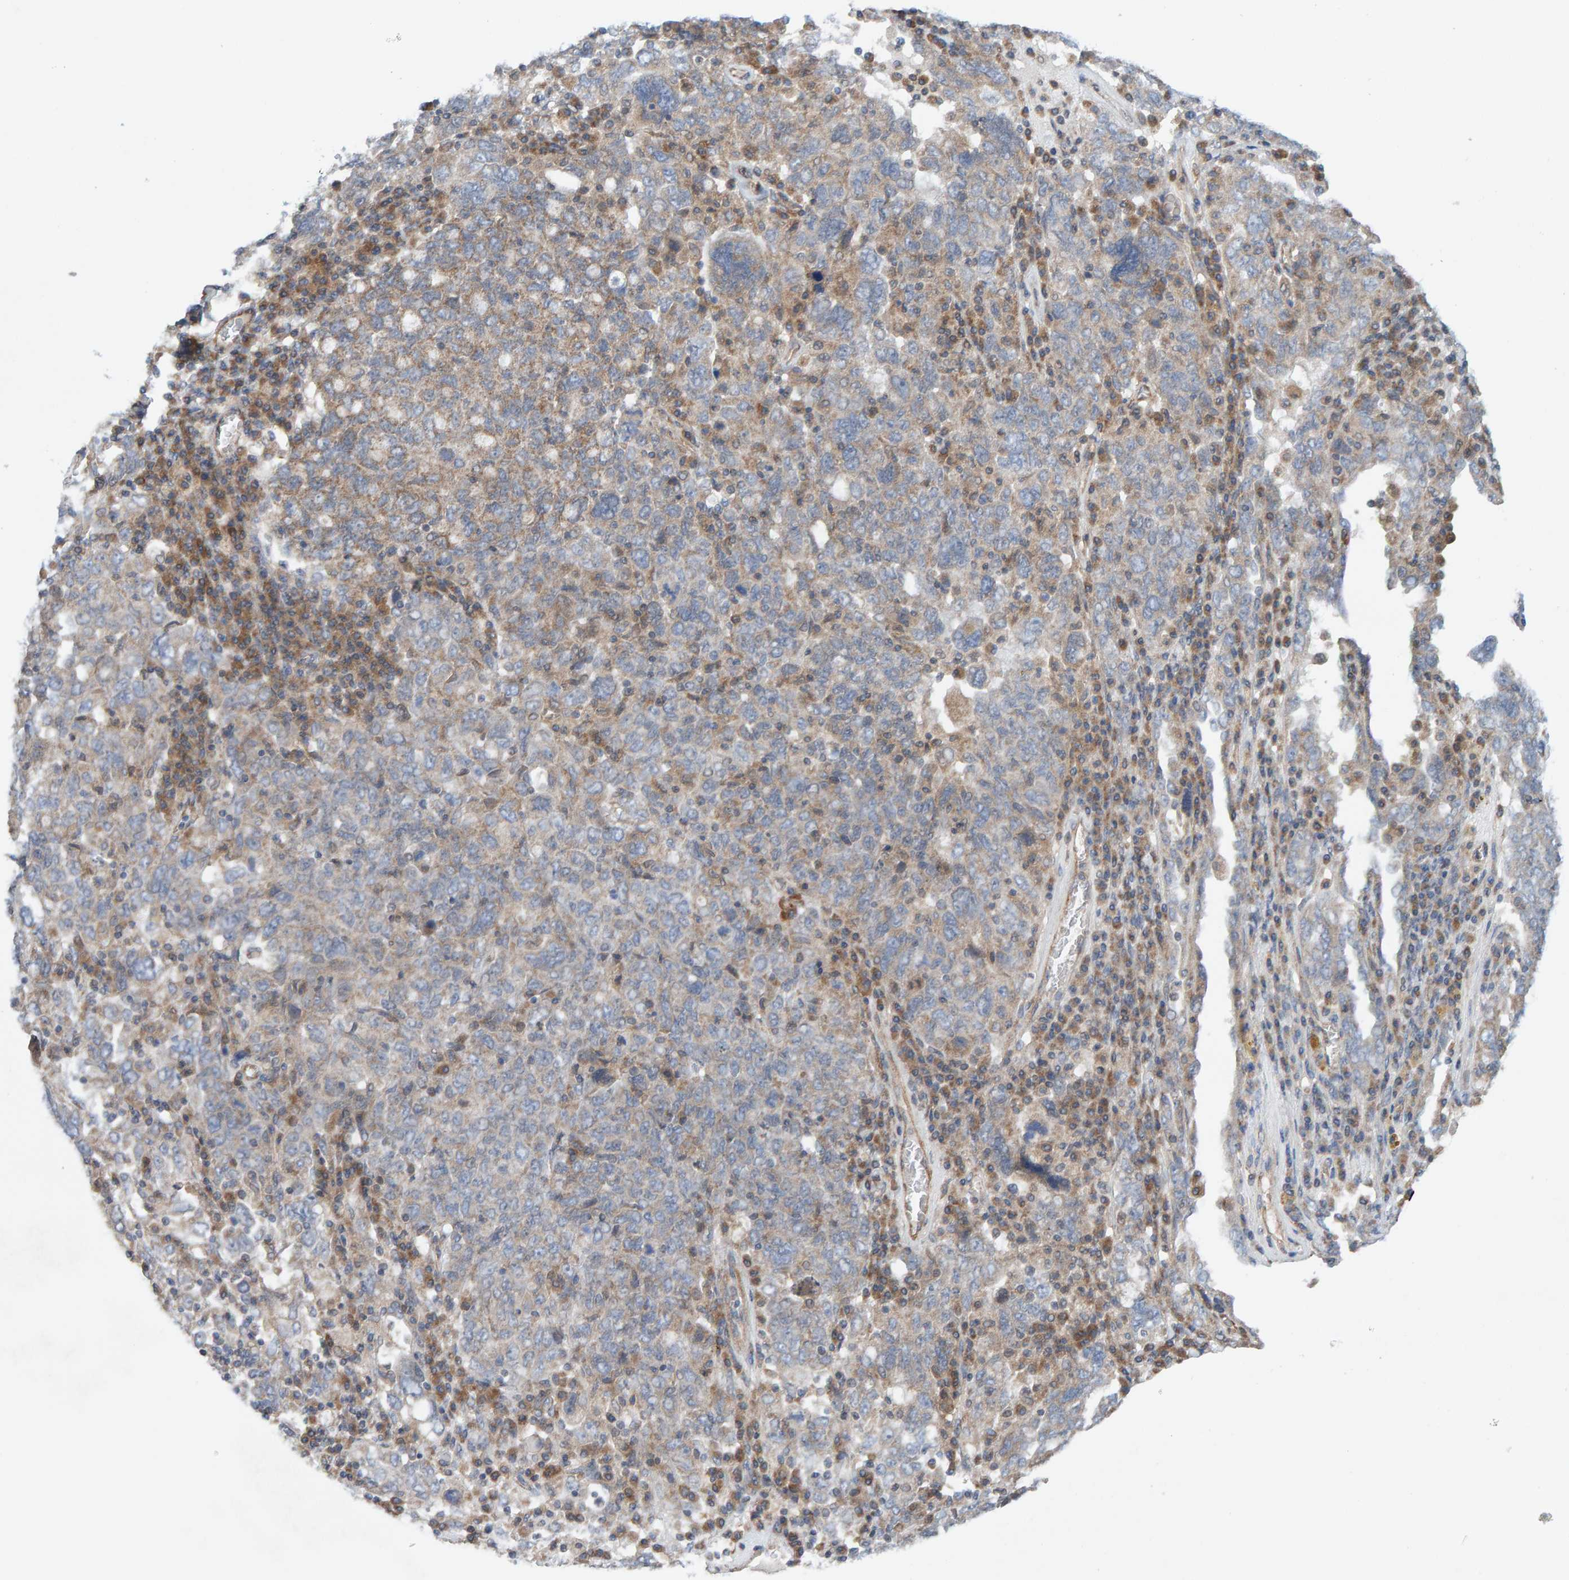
{"staining": {"intensity": "moderate", "quantity": "25%-75%", "location": "cytoplasmic/membranous"}, "tissue": "ovarian cancer", "cell_type": "Tumor cells", "image_type": "cancer", "snomed": [{"axis": "morphology", "description": "Carcinoma, endometroid"}, {"axis": "topography", "description": "Ovary"}], "caption": "Ovarian endometroid carcinoma stained for a protein reveals moderate cytoplasmic/membranous positivity in tumor cells.", "gene": "CDK5RAP3", "patient": {"sex": "female", "age": 62}}